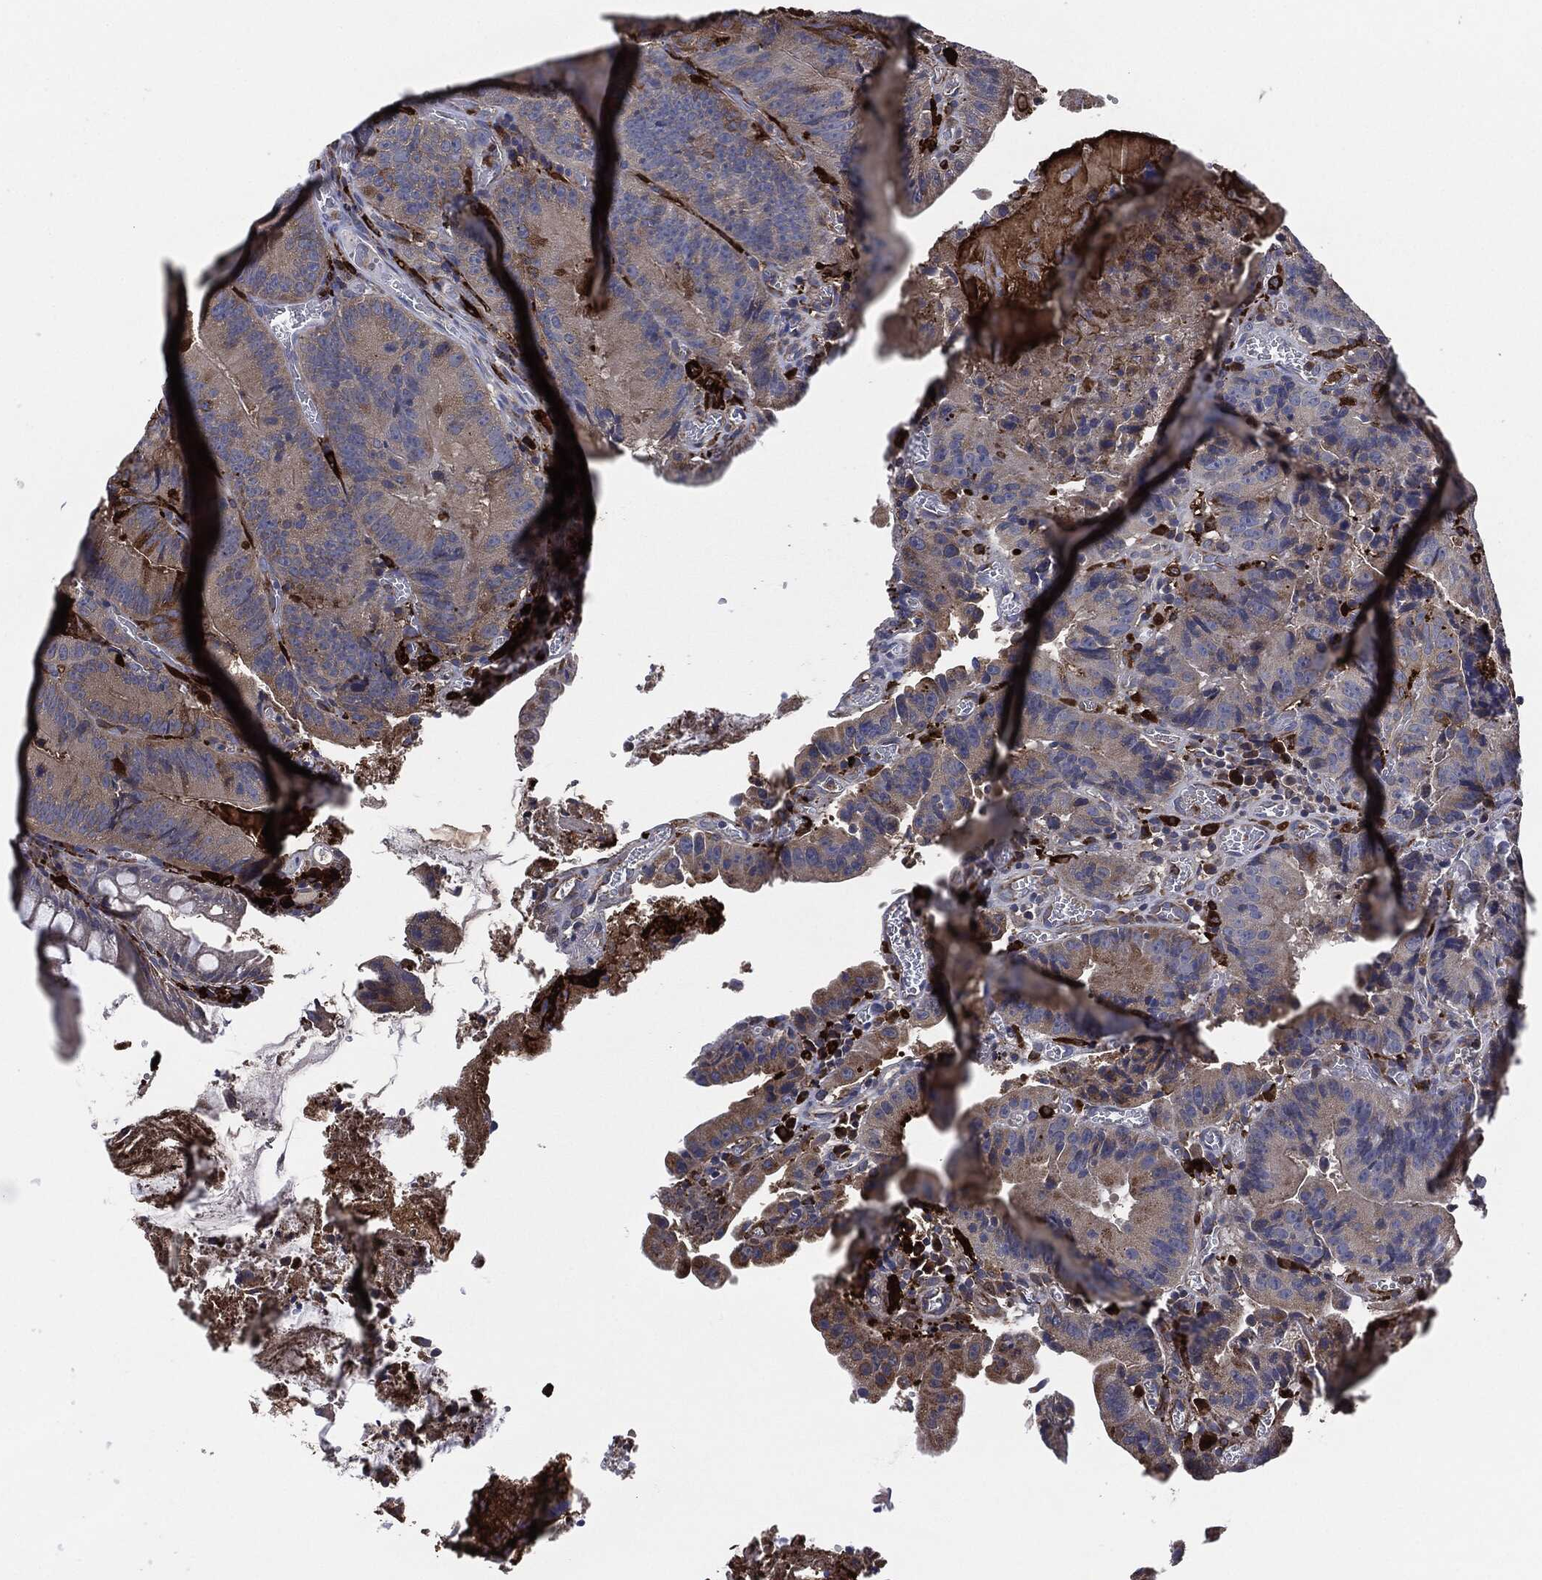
{"staining": {"intensity": "weak", "quantity": "25%-75%", "location": "cytoplasmic/membranous"}, "tissue": "colorectal cancer", "cell_type": "Tumor cells", "image_type": "cancer", "snomed": [{"axis": "morphology", "description": "Adenocarcinoma, NOS"}, {"axis": "topography", "description": "Colon"}], "caption": "Adenocarcinoma (colorectal) was stained to show a protein in brown. There is low levels of weak cytoplasmic/membranous staining in about 25%-75% of tumor cells. The protein is shown in brown color, while the nuclei are stained blue.", "gene": "TMEM11", "patient": {"sex": "female", "age": 86}}